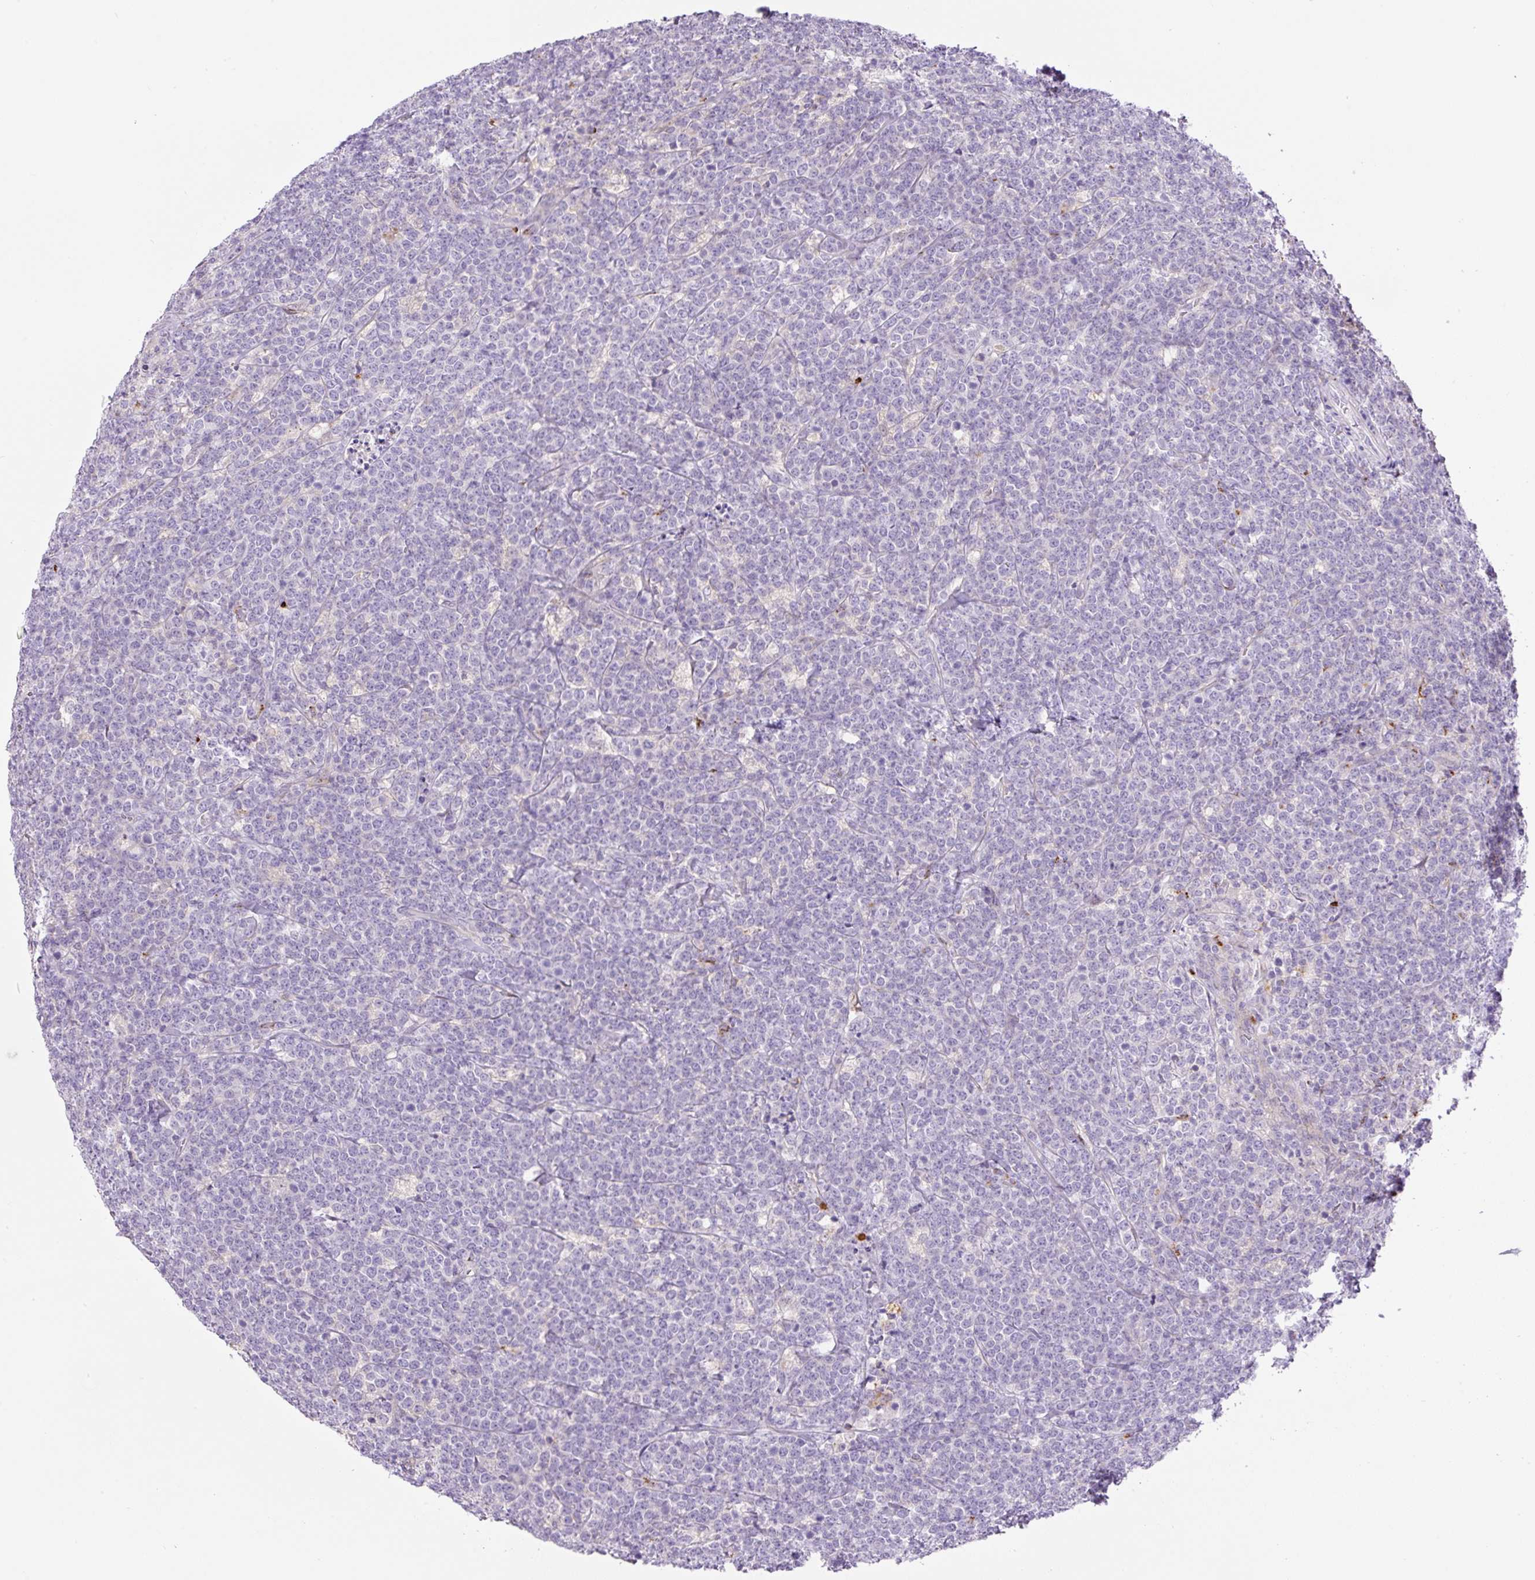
{"staining": {"intensity": "negative", "quantity": "none", "location": "none"}, "tissue": "lymphoma", "cell_type": "Tumor cells", "image_type": "cancer", "snomed": [{"axis": "morphology", "description": "Malignant lymphoma, non-Hodgkin's type, High grade"}, {"axis": "topography", "description": "Small intestine"}, {"axis": "topography", "description": "Colon"}], "caption": "This is an immunohistochemistry (IHC) image of human lymphoma. There is no positivity in tumor cells.", "gene": "TDRD15", "patient": {"sex": "male", "age": 8}}